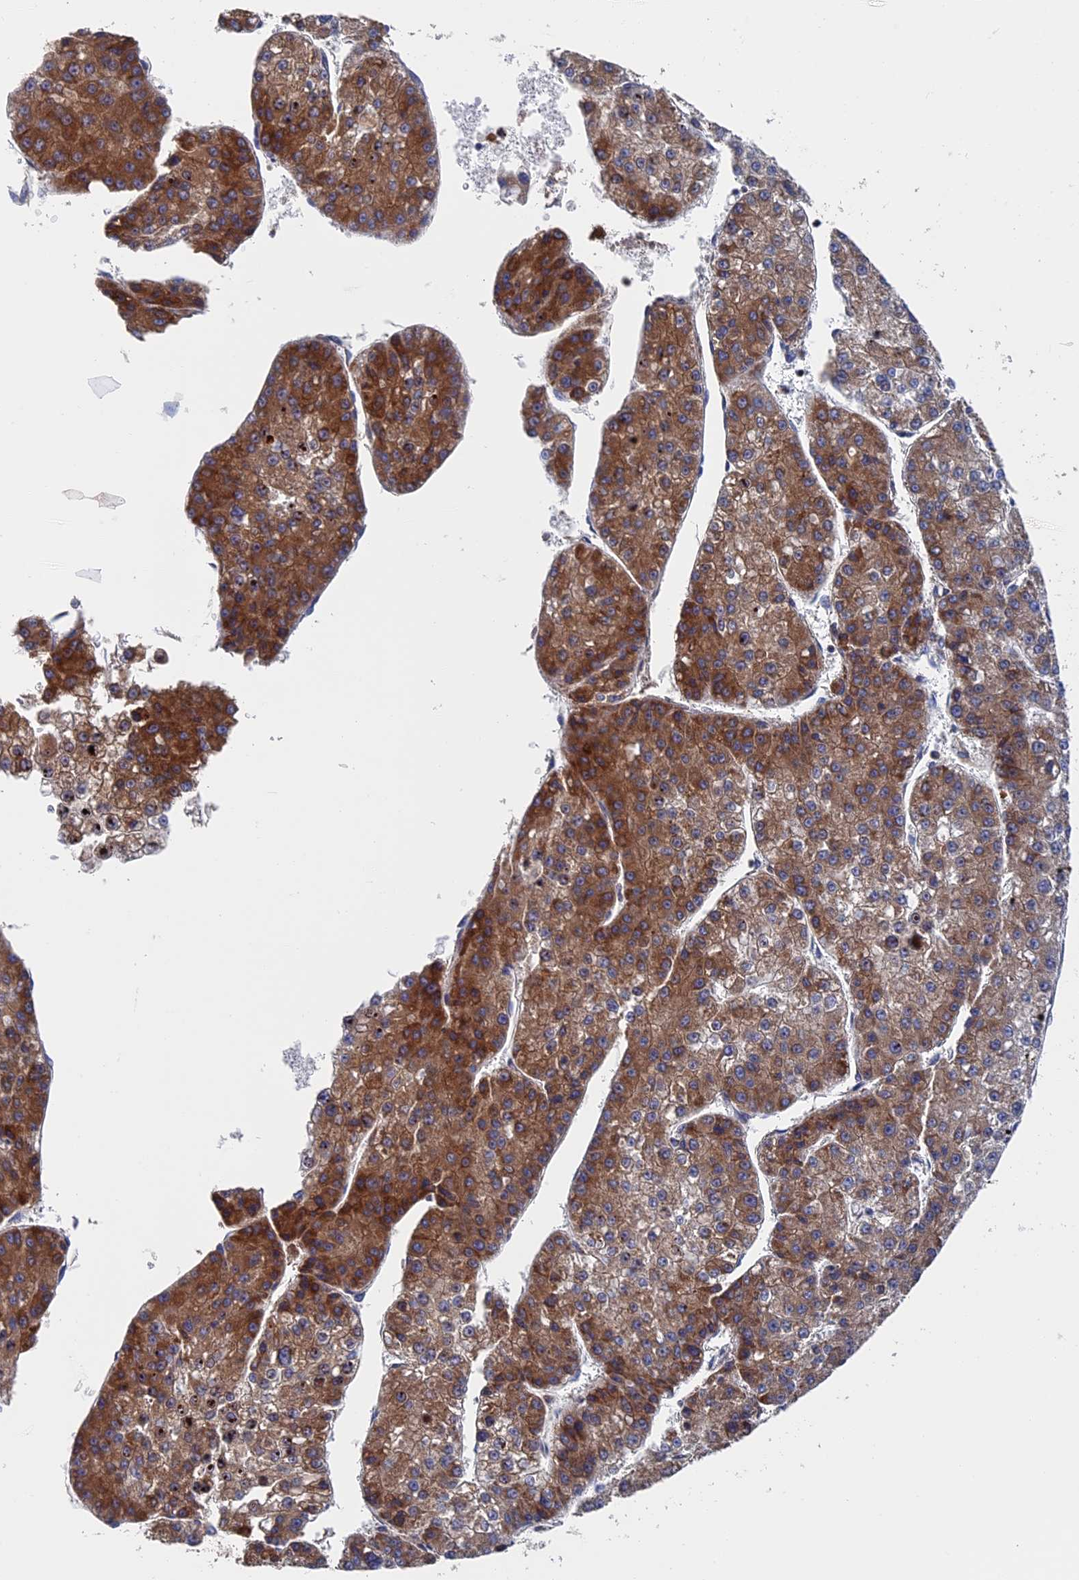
{"staining": {"intensity": "moderate", "quantity": ">75%", "location": "cytoplasmic/membranous"}, "tissue": "liver cancer", "cell_type": "Tumor cells", "image_type": "cancer", "snomed": [{"axis": "morphology", "description": "Carcinoma, Hepatocellular, NOS"}, {"axis": "topography", "description": "Liver"}], "caption": "Protein positivity by immunohistochemistry demonstrates moderate cytoplasmic/membranous positivity in approximately >75% of tumor cells in hepatocellular carcinoma (liver).", "gene": "DNAJC3", "patient": {"sex": "female", "age": 73}}